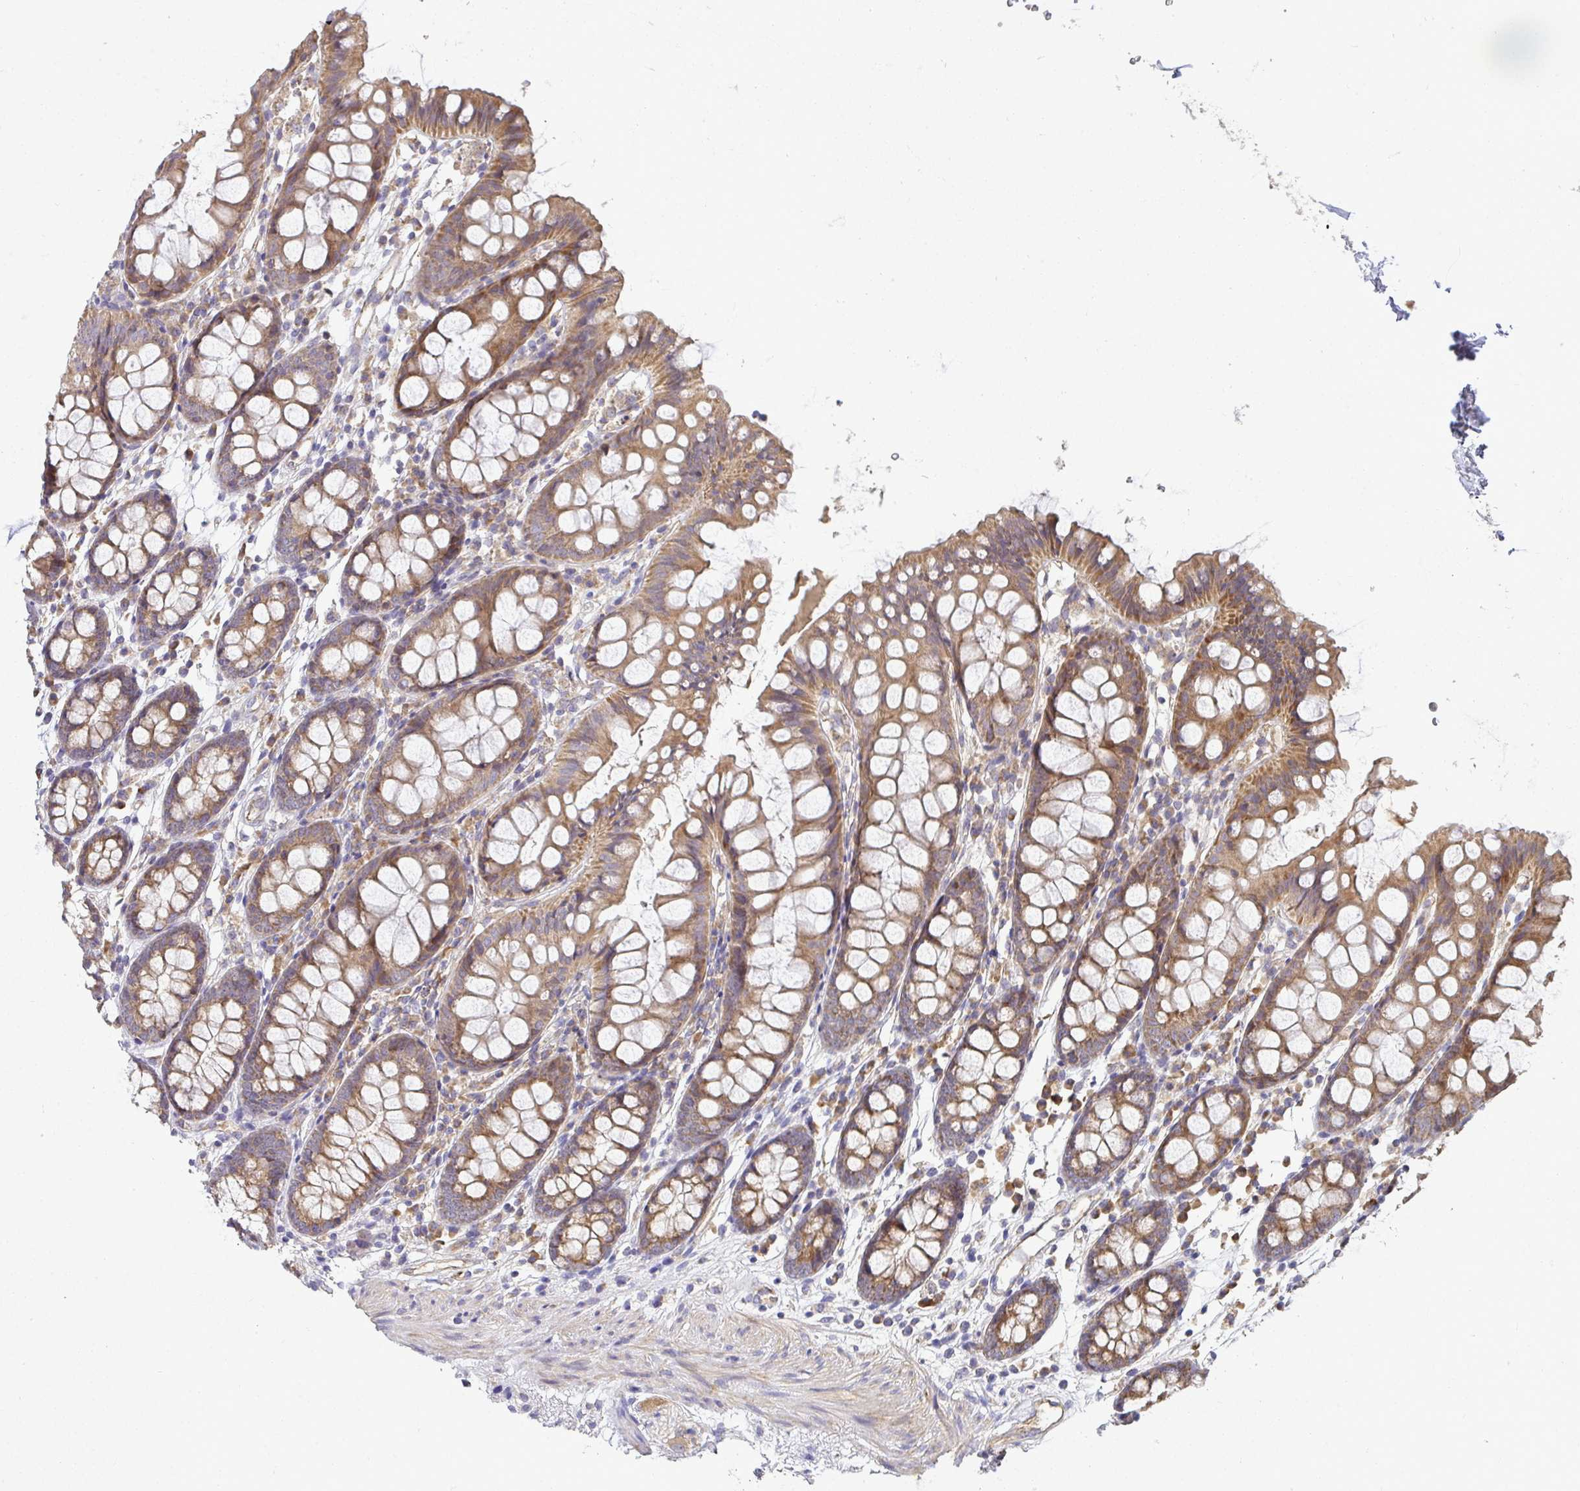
{"staining": {"intensity": "weak", "quantity": ">75%", "location": "cytoplasmic/membranous"}, "tissue": "colon", "cell_type": "Endothelial cells", "image_type": "normal", "snomed": [{"axis": "morphology", "description": "Normal tissue, NOS"}, {"axis": "topography", "description": "Colon"}], "caption": "Immunohistochemical staining of benign colon demonstrates low levels of weak cytoplasmic/membranous positivity in about >75% of endothelial cells. (brown staining indicates protein expression, while blue staining denotes nuclei).", "gene": "B4GALT6", "patient": {"sex": "female", "age": 84}}